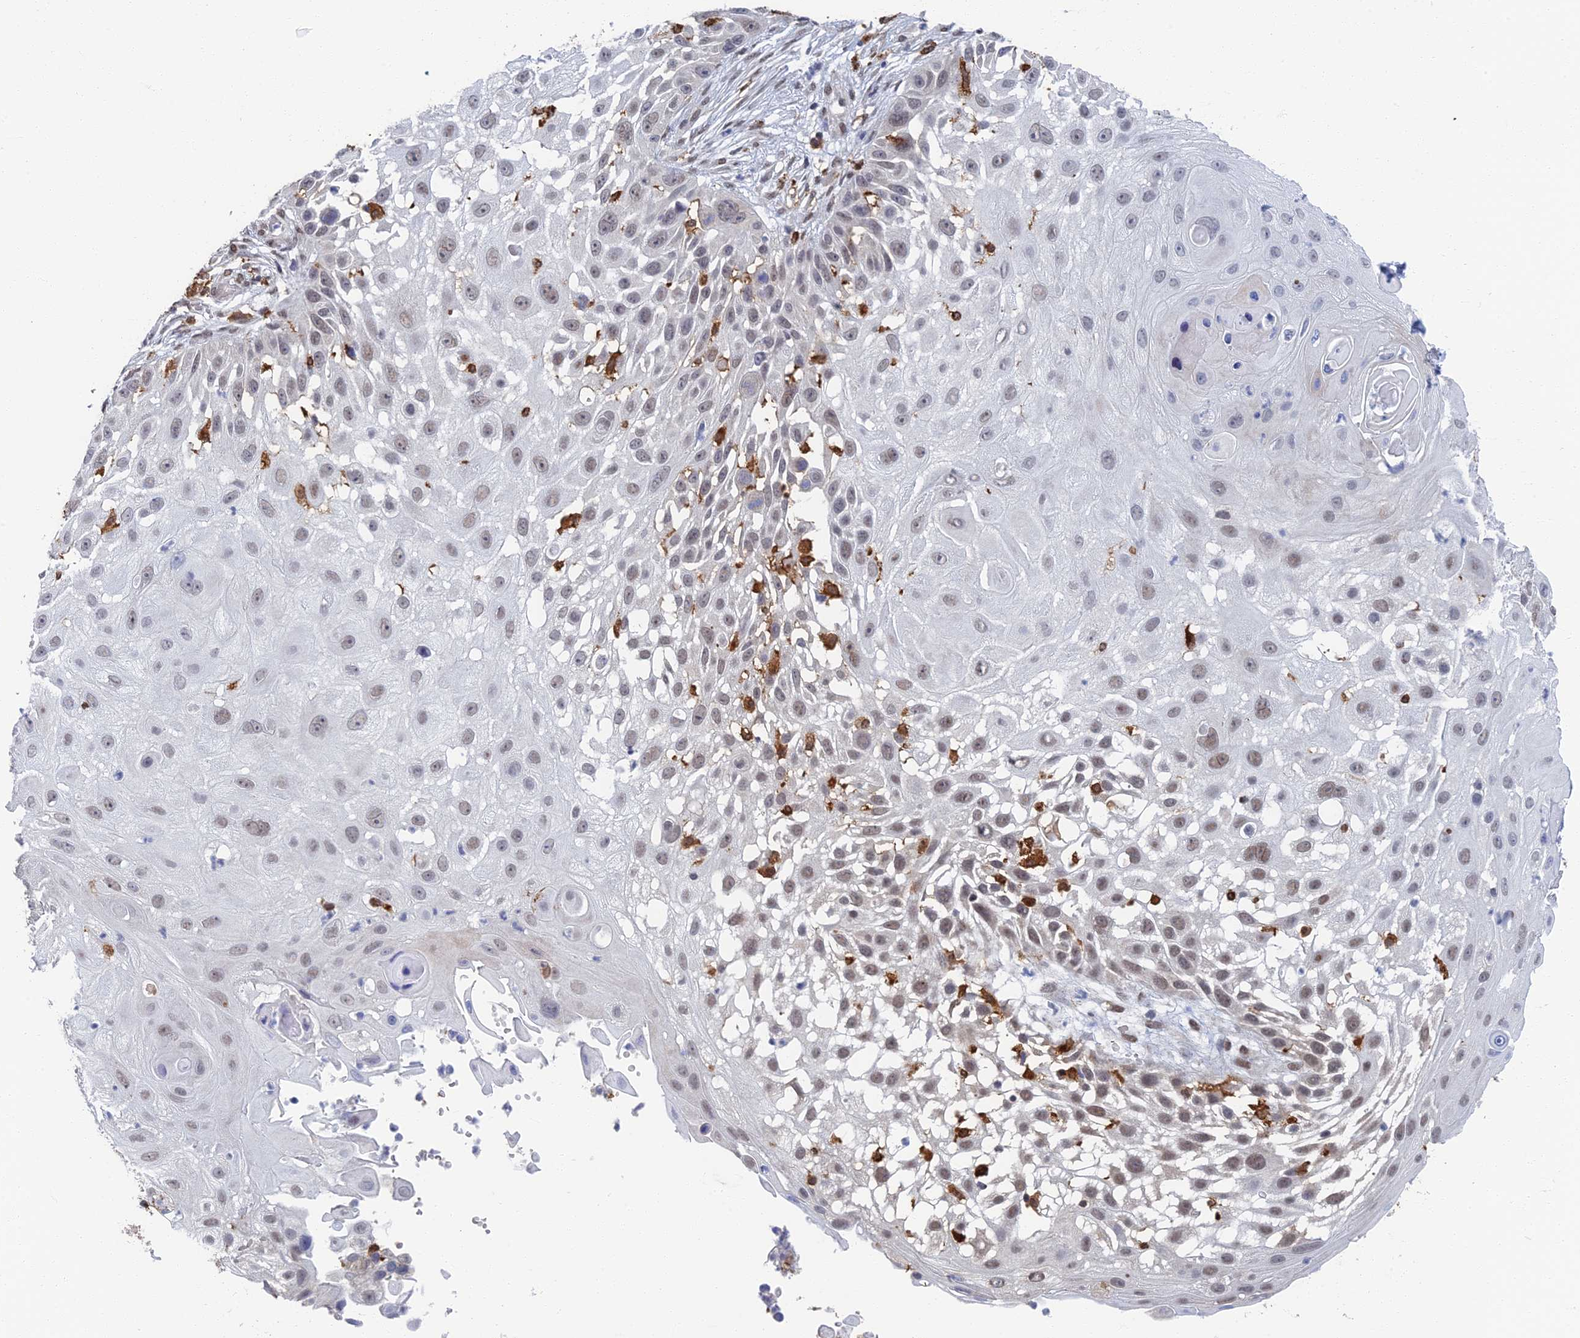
{"staining": {"intensity": "weak", "quantity": "<25%", "location": "nuclear"}, "tissue": "skin cancer", "cell_type": "Tumor cells", "image_type": "cancer", "snomed": [{"axis": "morphology", "description": "Squamous cell carcinoma, NOS"}, {"axis": "topography", "description": "Skin"}], "caption": "High power microscopy histopathology image of an immunohistochemistry (IHC) histopathology image of skin cancer (squamous cell carcinoma), revealing no significant positivity in tumor cells.", "gene": "GPATCH1", "patient": {"sex": "female", "age": 44}}